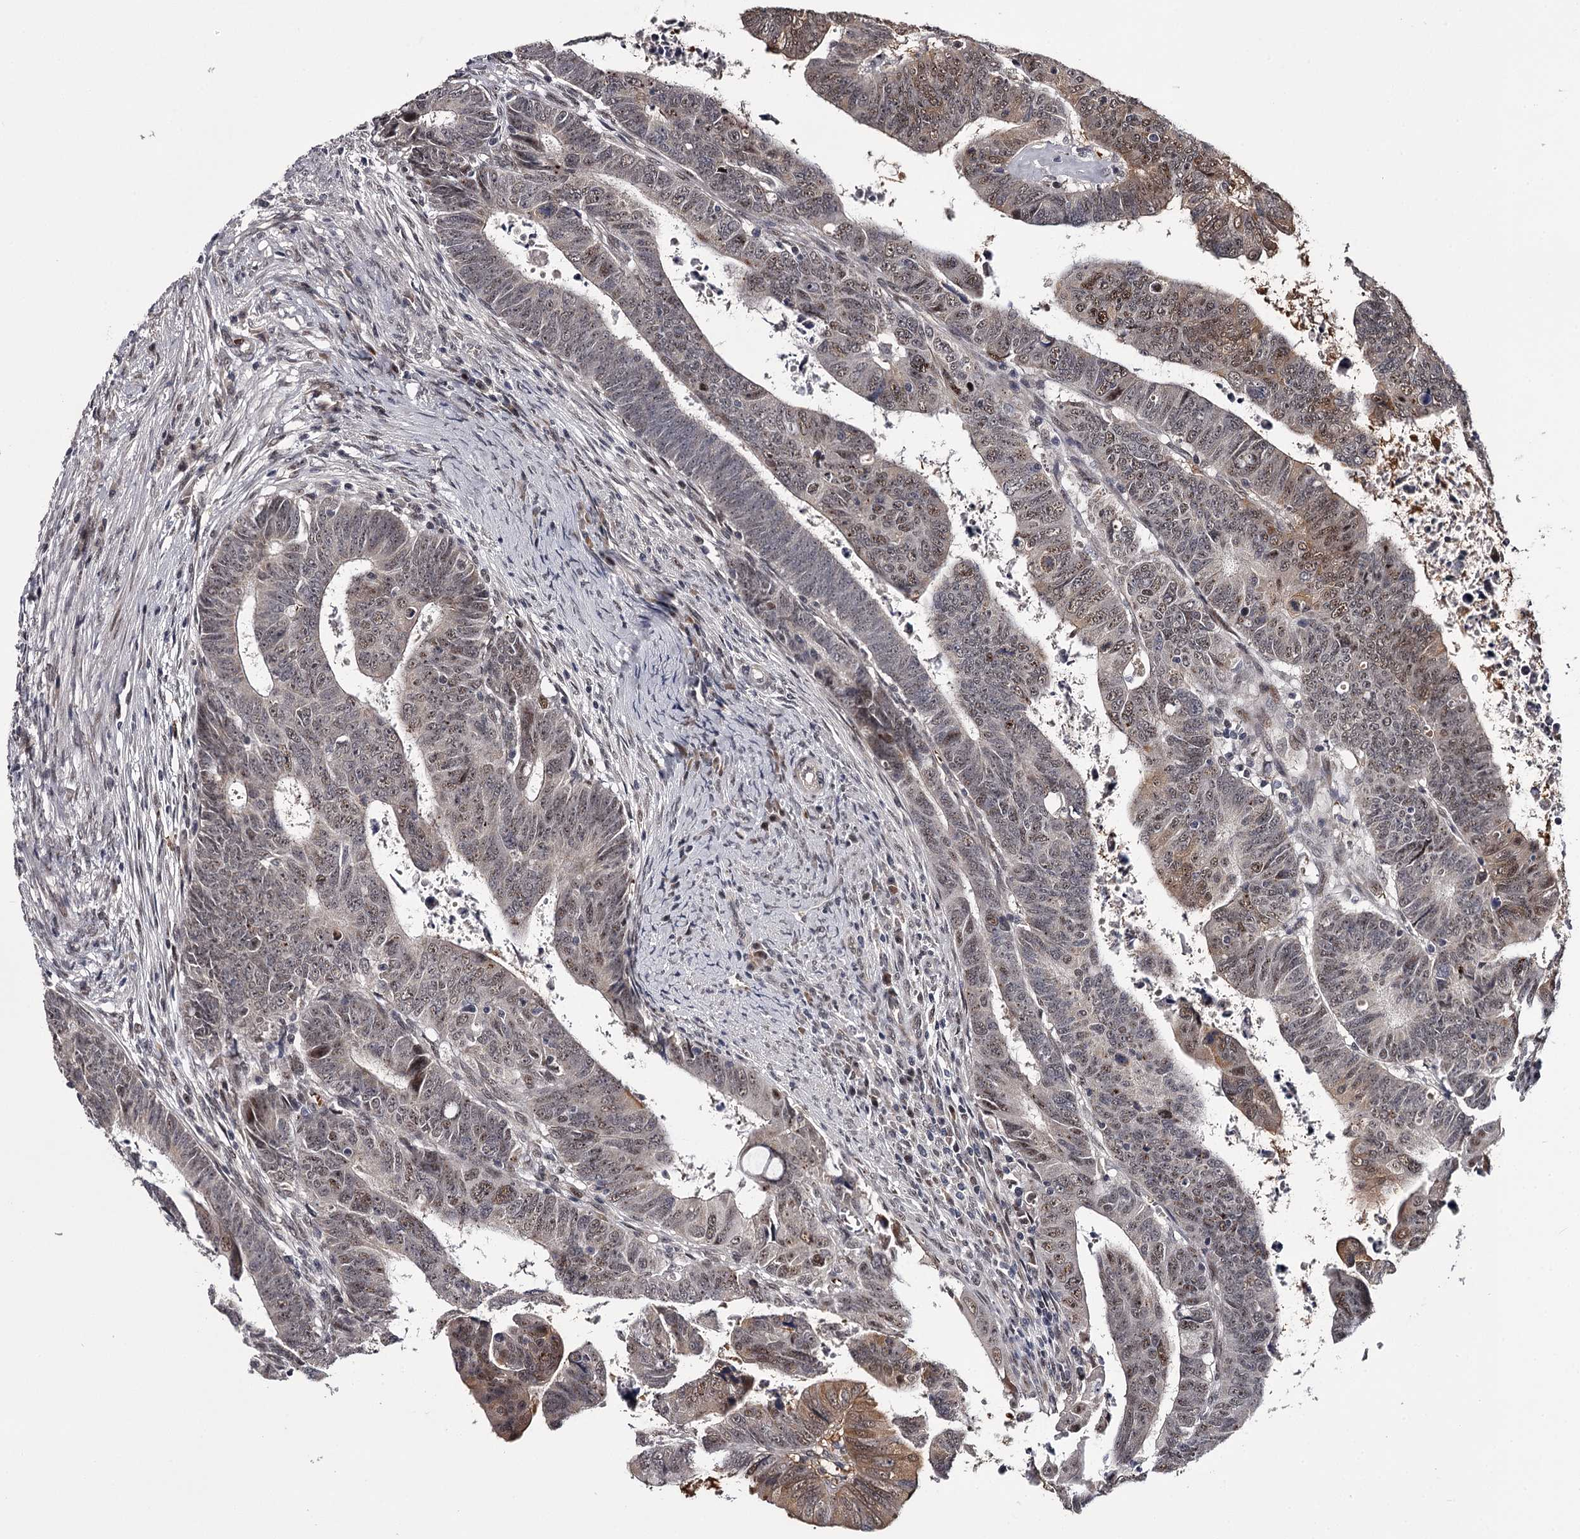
{"staining": {"intensity": "moderate", "quantity": "25%-75%", "location": "cytoplasmic/membranous,nuclear"}, "tissue": "colorectal cancer", "cell_type": "Tumor cells", "image_type": "cancer", "snomed": [{"axis": "morphology", "description": "Normal tissue, NOS"}, {"axis": "morphology", "description": "Adenocarcinoma, NOS"}, {"axis": "topography", "description": "Rectum"}], "caption": "A medium amount of moderate cytoplasmic/membranous and nuclear positivity is appreciated in approximately 25%-75% of tumor cells in colorectal adenocarcinoma tissue.", "gene": "RNF44", "patient": {"sex": "female", "age": 65}}